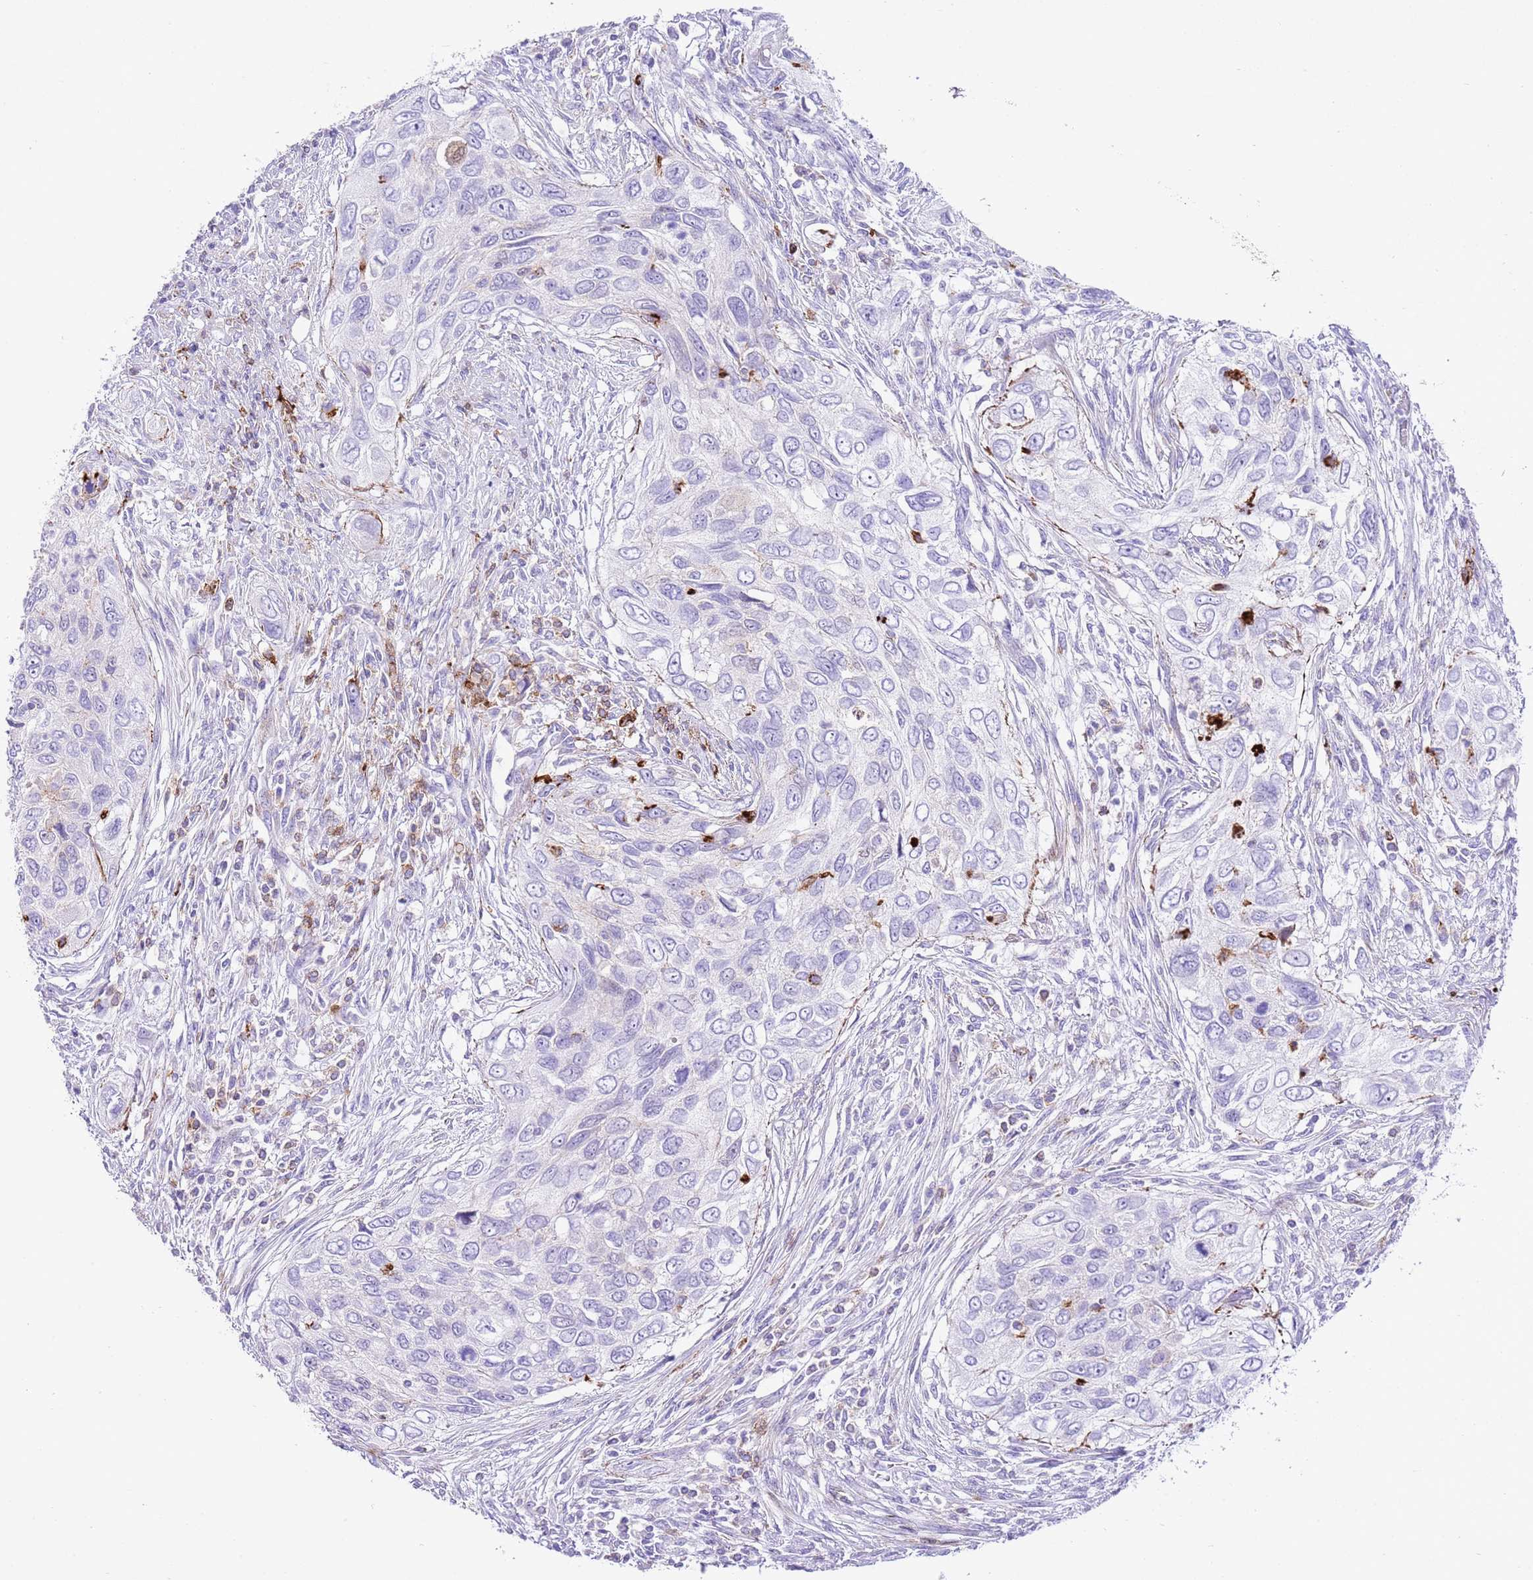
{"staining": {"intensity": "negative", "quantity": "none", "location": "none"}, "tissue": "urothelial cancer", "cell_type": "Tumor cells", "image_type": "cancer", "snomed": [{"axis": "morphology", "description": "Urothelial carcinoma, High grade"}, {"axis": "topography", "description": "Urinary bladder"}], "caption": "Tumor cells show no significant positivity in urothelial cancer.", "gene": "ALDH3A1", "patient": {"sex": "female", "age": 60}}